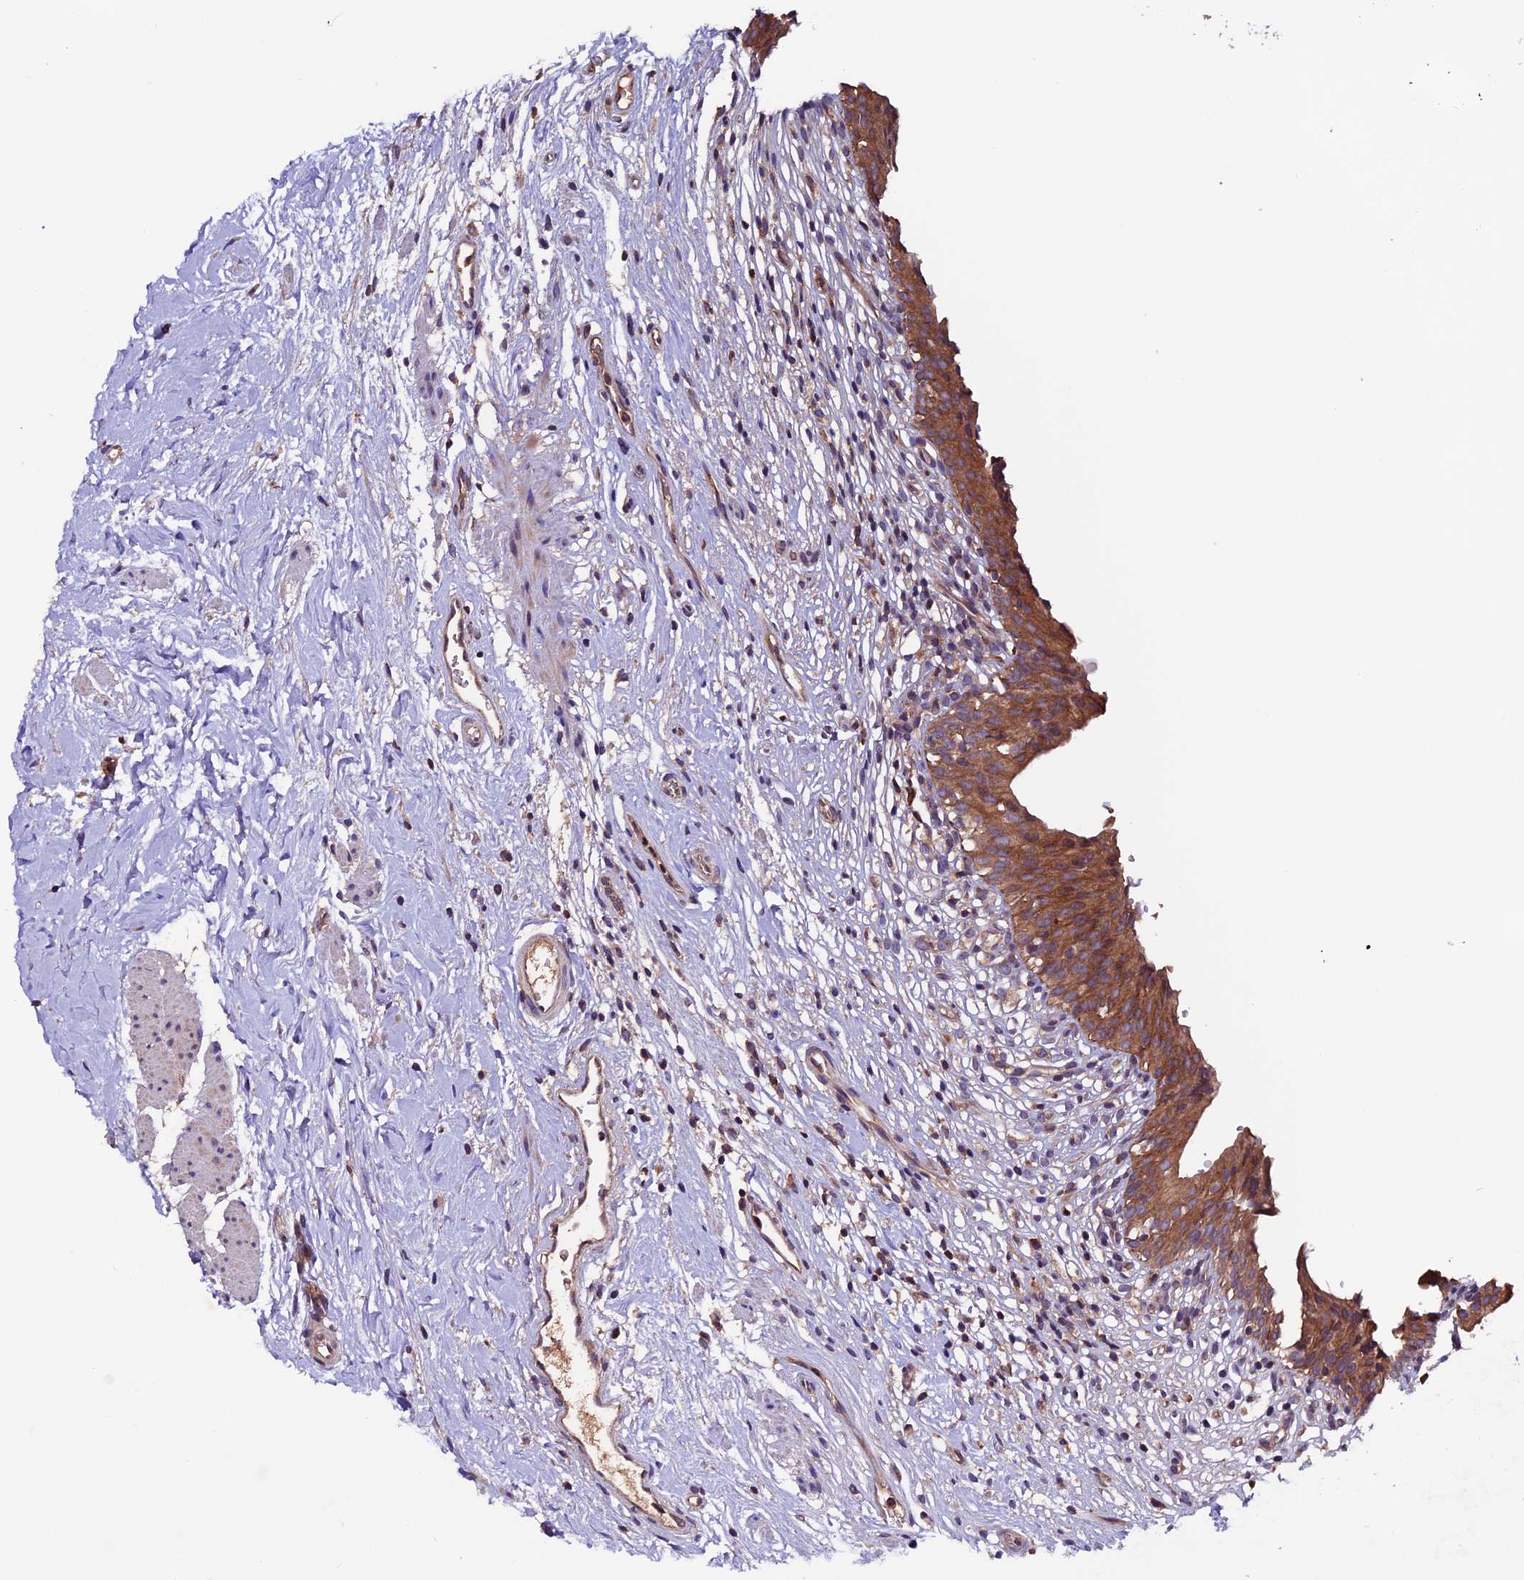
{"staining": {"intensity": "moderate", "quantity": ">75%", "location": "cytoplasmic/membranous"}, "tissue": "urinary bladder", "cell_type": "Urothelial cells", "image_type": "normal", "snomed": [{"axis": "morphology", "description": "Normal tissue, NOS"}, {"axis": "morphology", "description": "Inflammation, NOS"}, {"axis": "topography", "description": "Urinary bladder"}], "caption": "High-magnification brightfield microscopy of benign urinary bladder stained with DAB (brown) and counterstained with hematoxylin (blue). urothelial cells exhibit moderate cytoplasmic/membranous positivity is identified in approximately>75% of cells.", "gene": "ZNF598", "patient": {"sex": "male", "age": 63}}